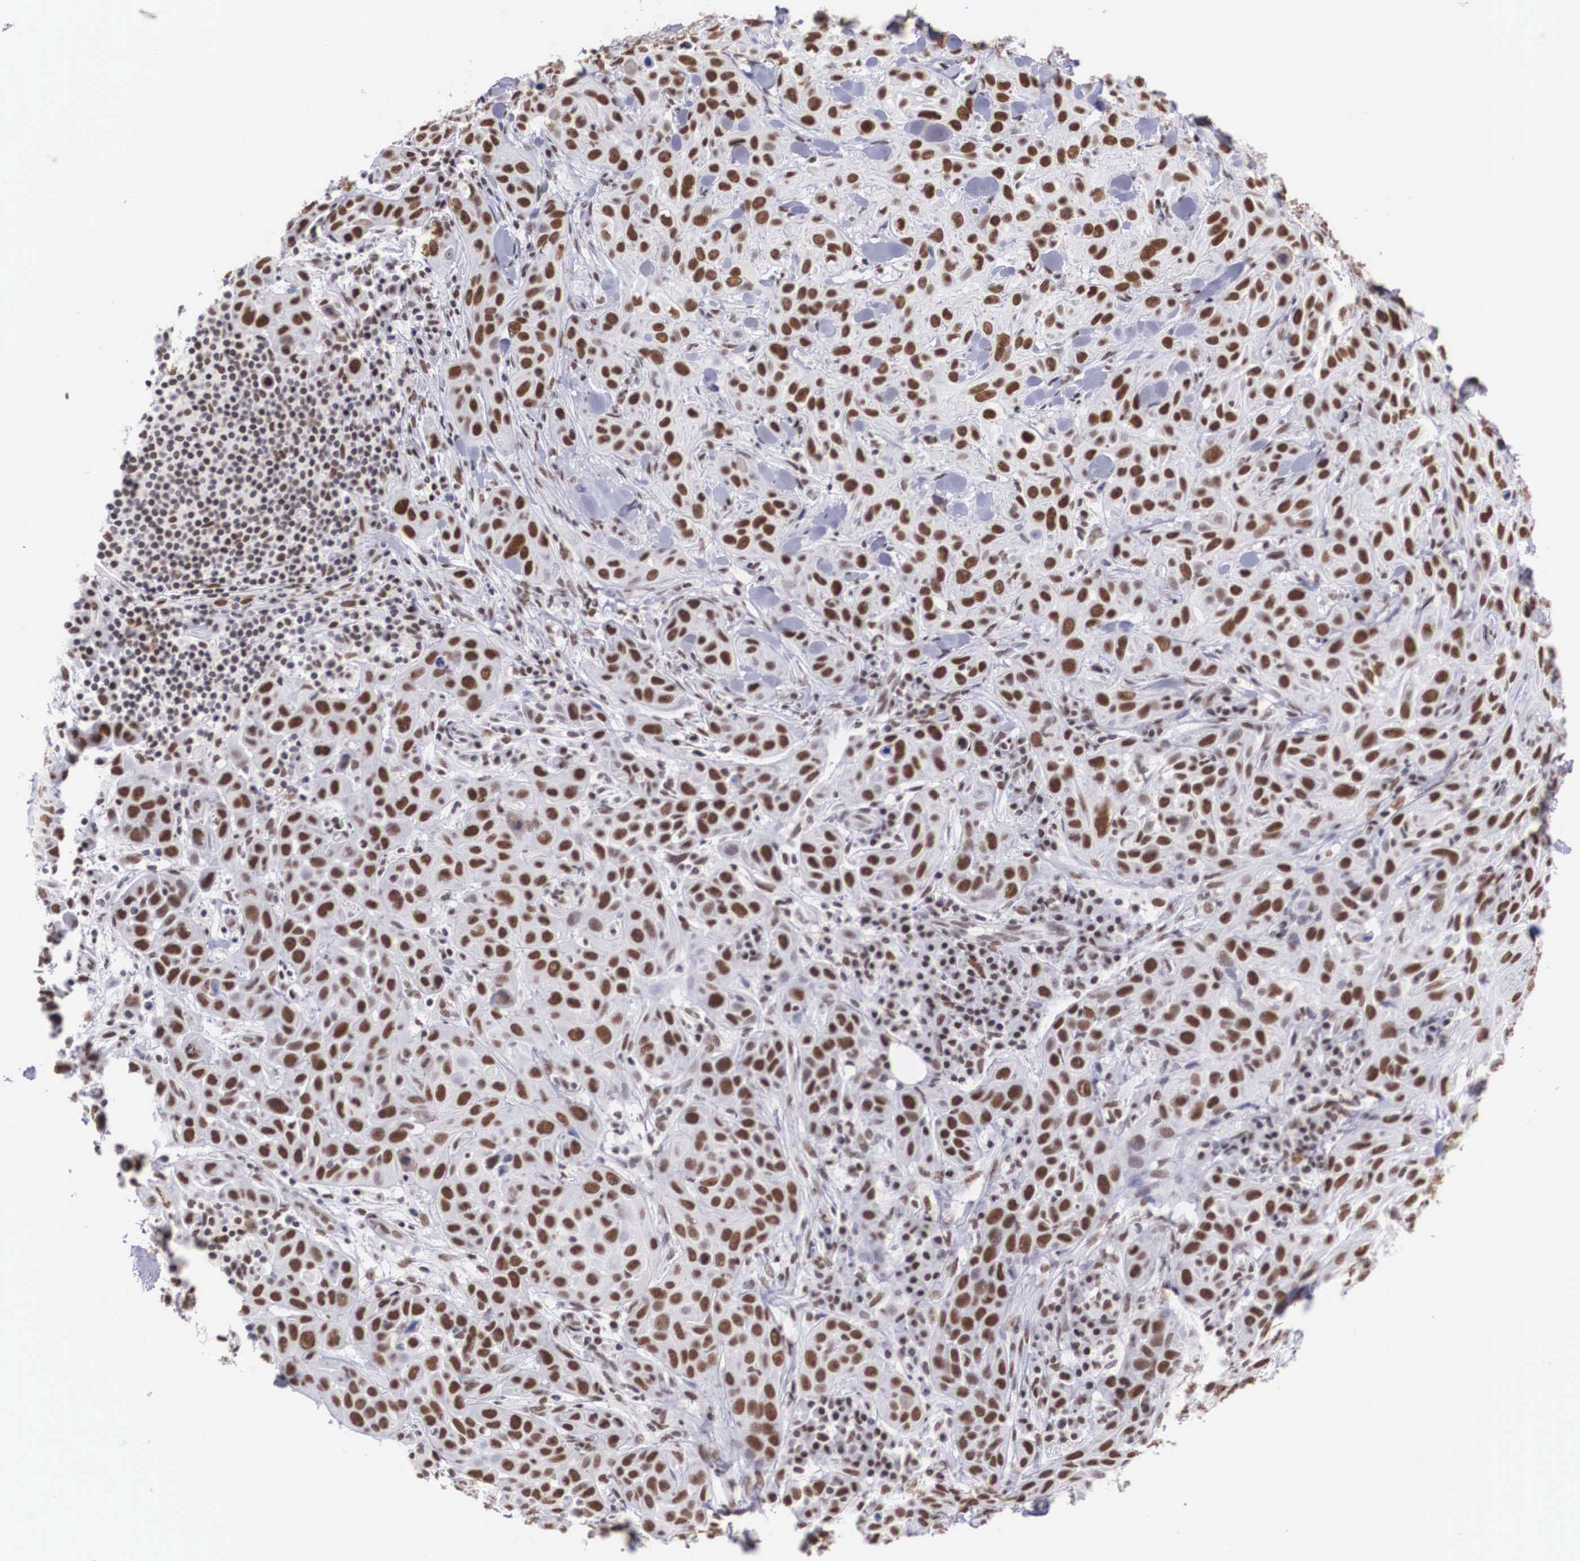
{"staining": {"intensity": "moderate", "quantity": ">75%", "location": "nuclear"}, "tissue": "skin cancer", "cell_type": "Tumor cells", "image_type": "cancer", "snomed": [{"axis": "morphology", "description": "Squamous cell carcinoma, NOS"}, {"axis": "topography", "description": "Skin"}], "caption": "IHC (DAB (3,3'-diaminobenzidine)) staining of squamous cell carcinoma (skin) displays moderate nuclear protein expression in about >75% of tumor cells.", "gene": "CSTF2", "patient": {"sex": "male", "age": 84}}